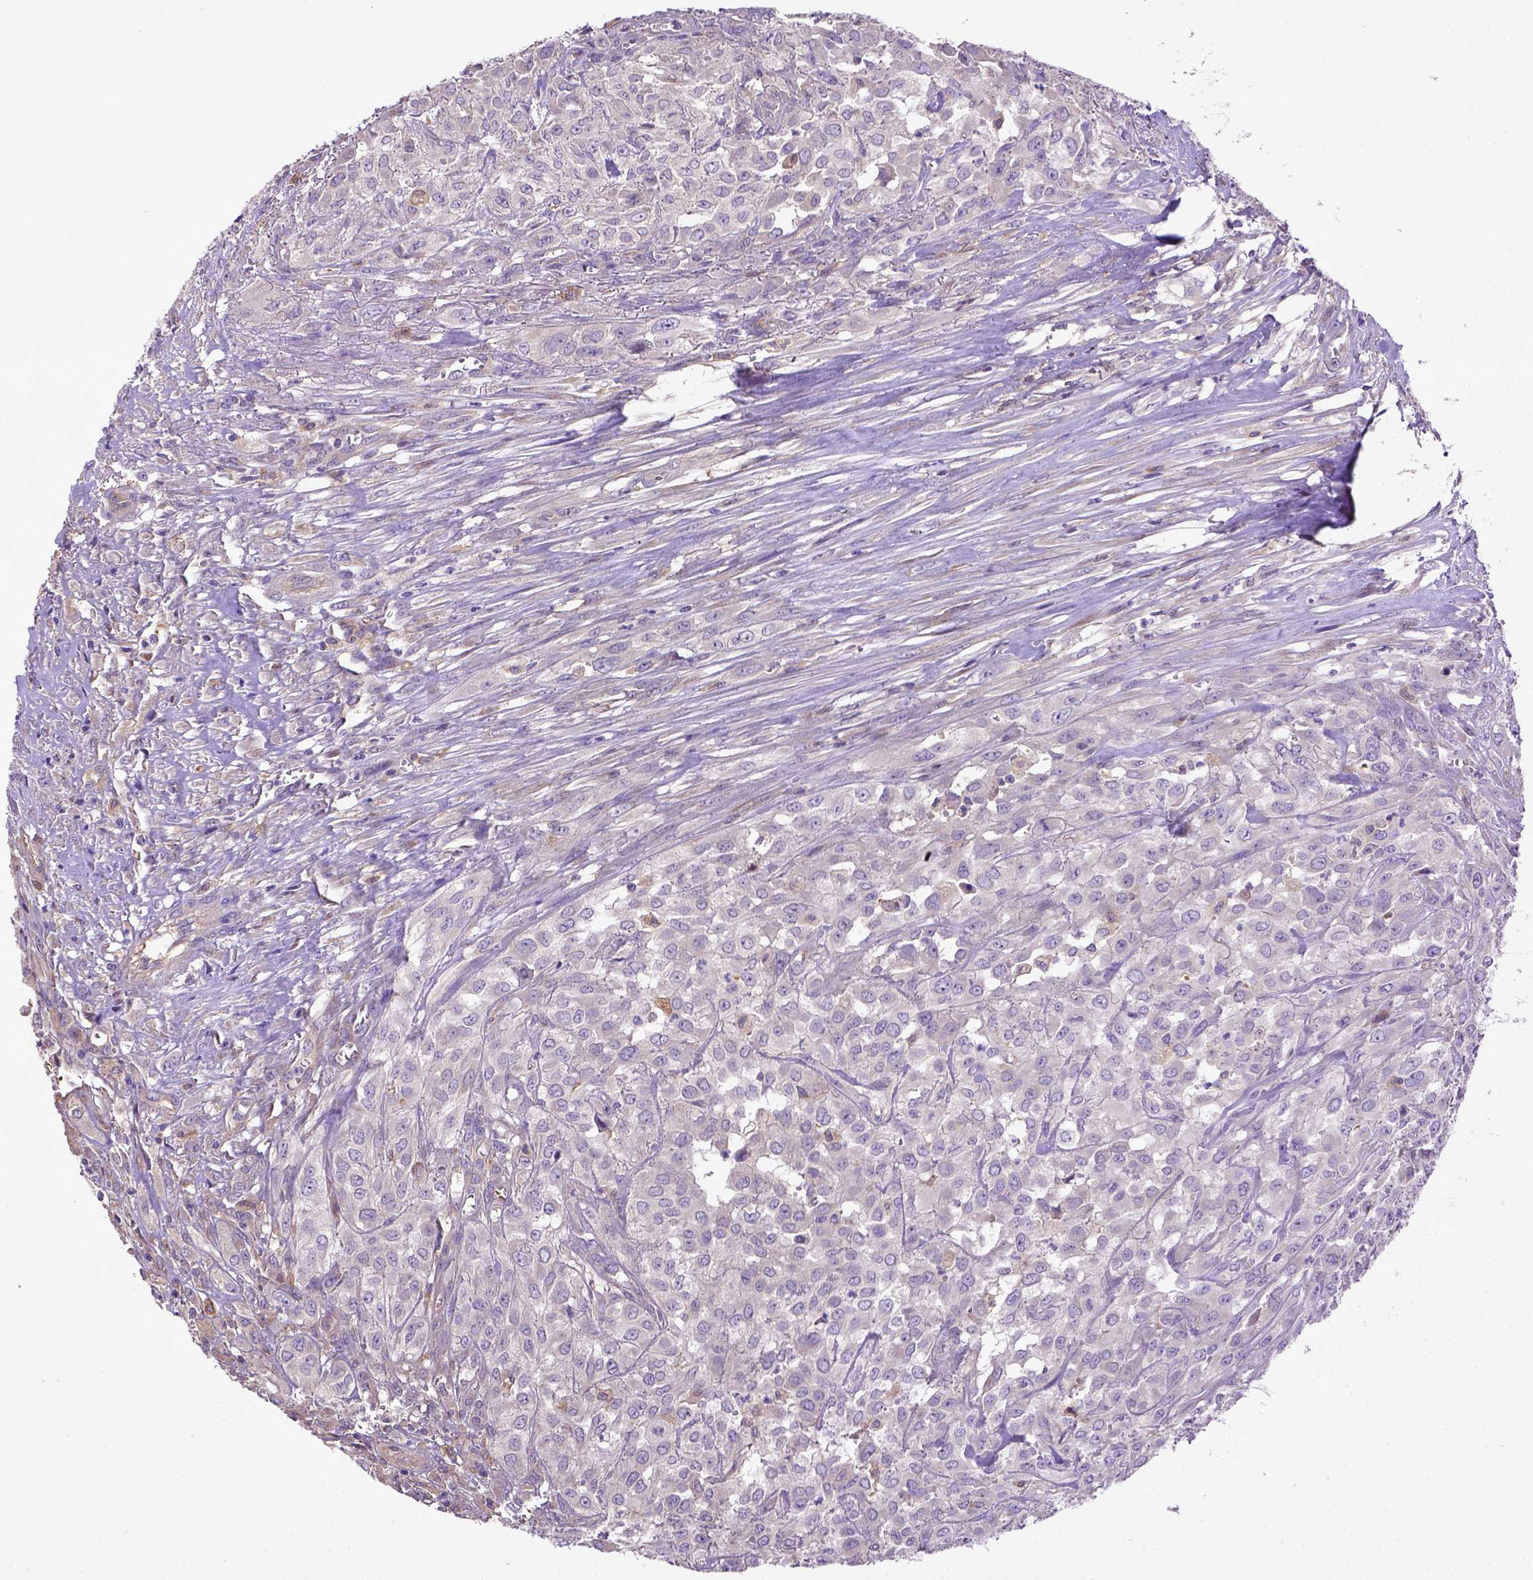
{"staining": {"intensity": "negative", "quantity": "none", "location": "none"}, "tissue": "urothelial cancer", "cell_type": "Tumor cells", "image_type": "cancer", "snomed": [{"axis": "morphology", "description": "Urothelial carcinoma, High grade"}, {"axis": "topography", "description": "Urinary bladder"}], "caption": "A high-resolution photomicrograph shows IHC staining of urothelial cancer, which displays no significant positivity in tumor cells.", "gene": "DEPDC1B", "patient": {"sex": "male", "age": 67}}